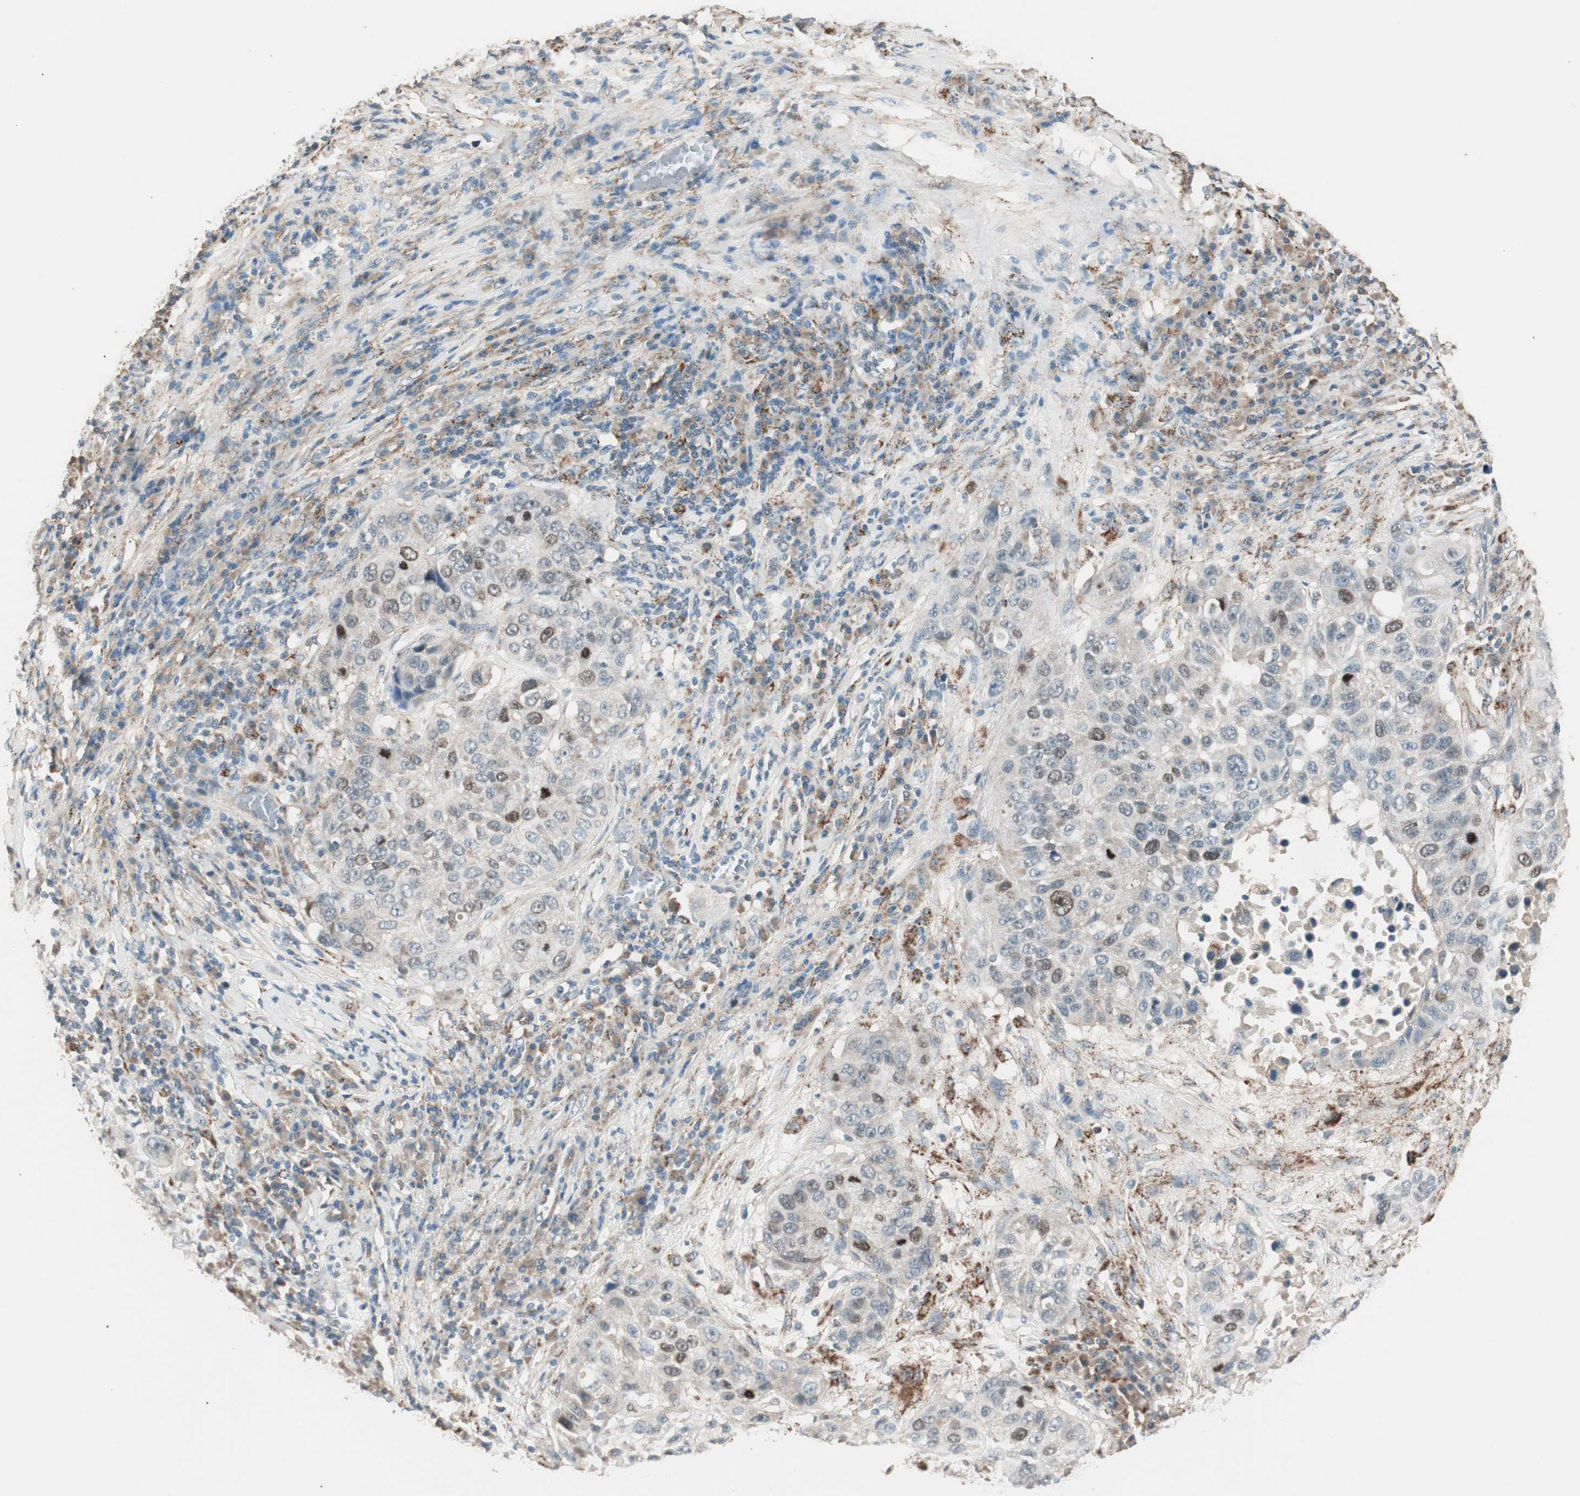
{"staining": {"intensity": "weak", "quantity": "<25%", "location": "cytoplasmic/membranous,nuclear"}, "tissue": "lung cancer", "cell_type": "Tumor cells", "image_type": "cancer", "snomed": [{"axis": "morphology", "description": "Squamous cell carcinoma, NOS"}, {"axis": "topography", "description": "Lung"}], "caption": "There is no significant staining in tumor cells of lung squamous cell carcinoma.", "gene": "NFRKB", "patient": {"sex": "male", "age": 57}}